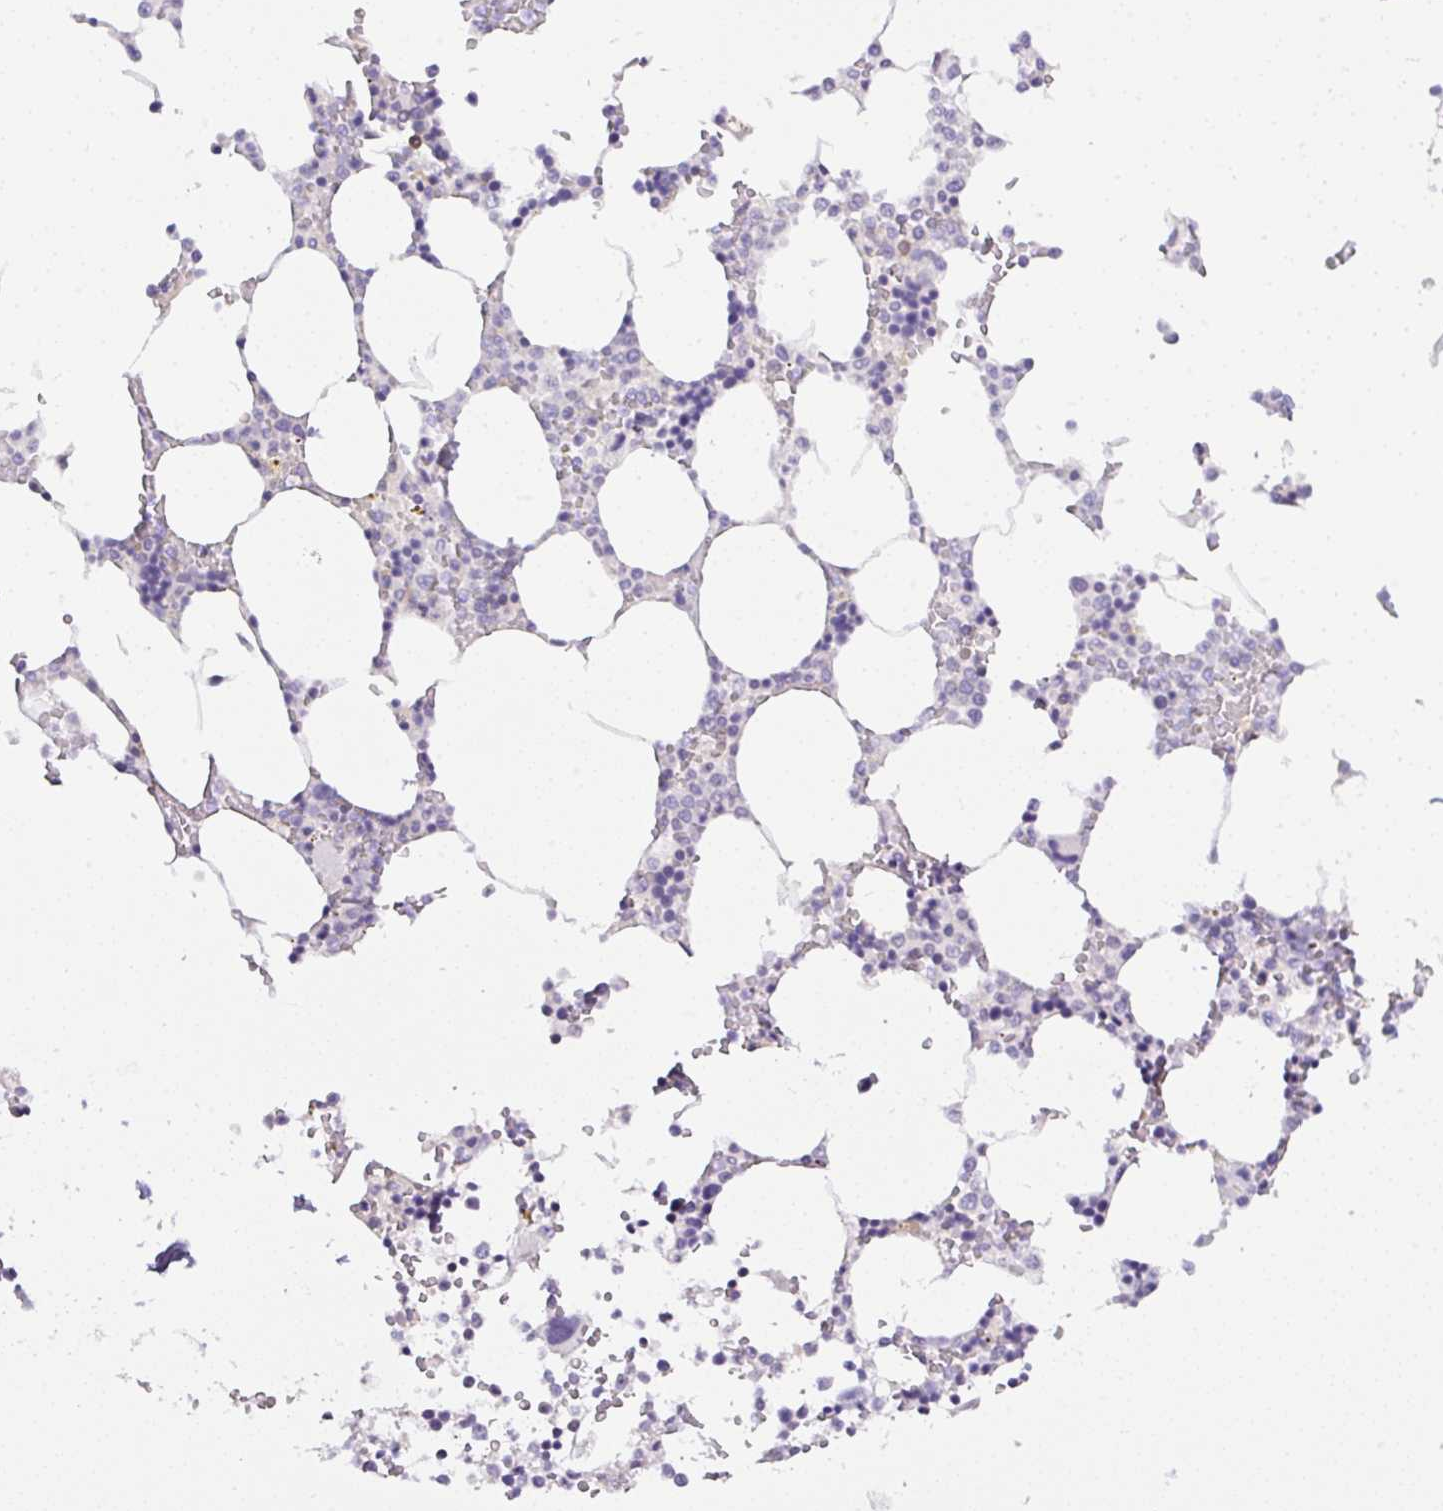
{"staining": {"intensity": "negative", "quantity": "none", "location": "none"}, "tissue": "bone marrow", "cell_type": "Hematopoietic cells", "image_type": "normal", "snomed": [{"axis": "morphology", "description": "Normal tissue, NOS"}, {"axis": "topography", "description": "Bone marrow"}], "caption": "Bone marrow was stained to show a protein in brown. There is no significant staining in hematopoietic cells. (DAB (3,3'-diaminobenzidine) immunohistochemistry (IHC) with hematoxylin counter stain).", "gene": "CAMK2A", "patient": {"sex": "male", "age": 64}}